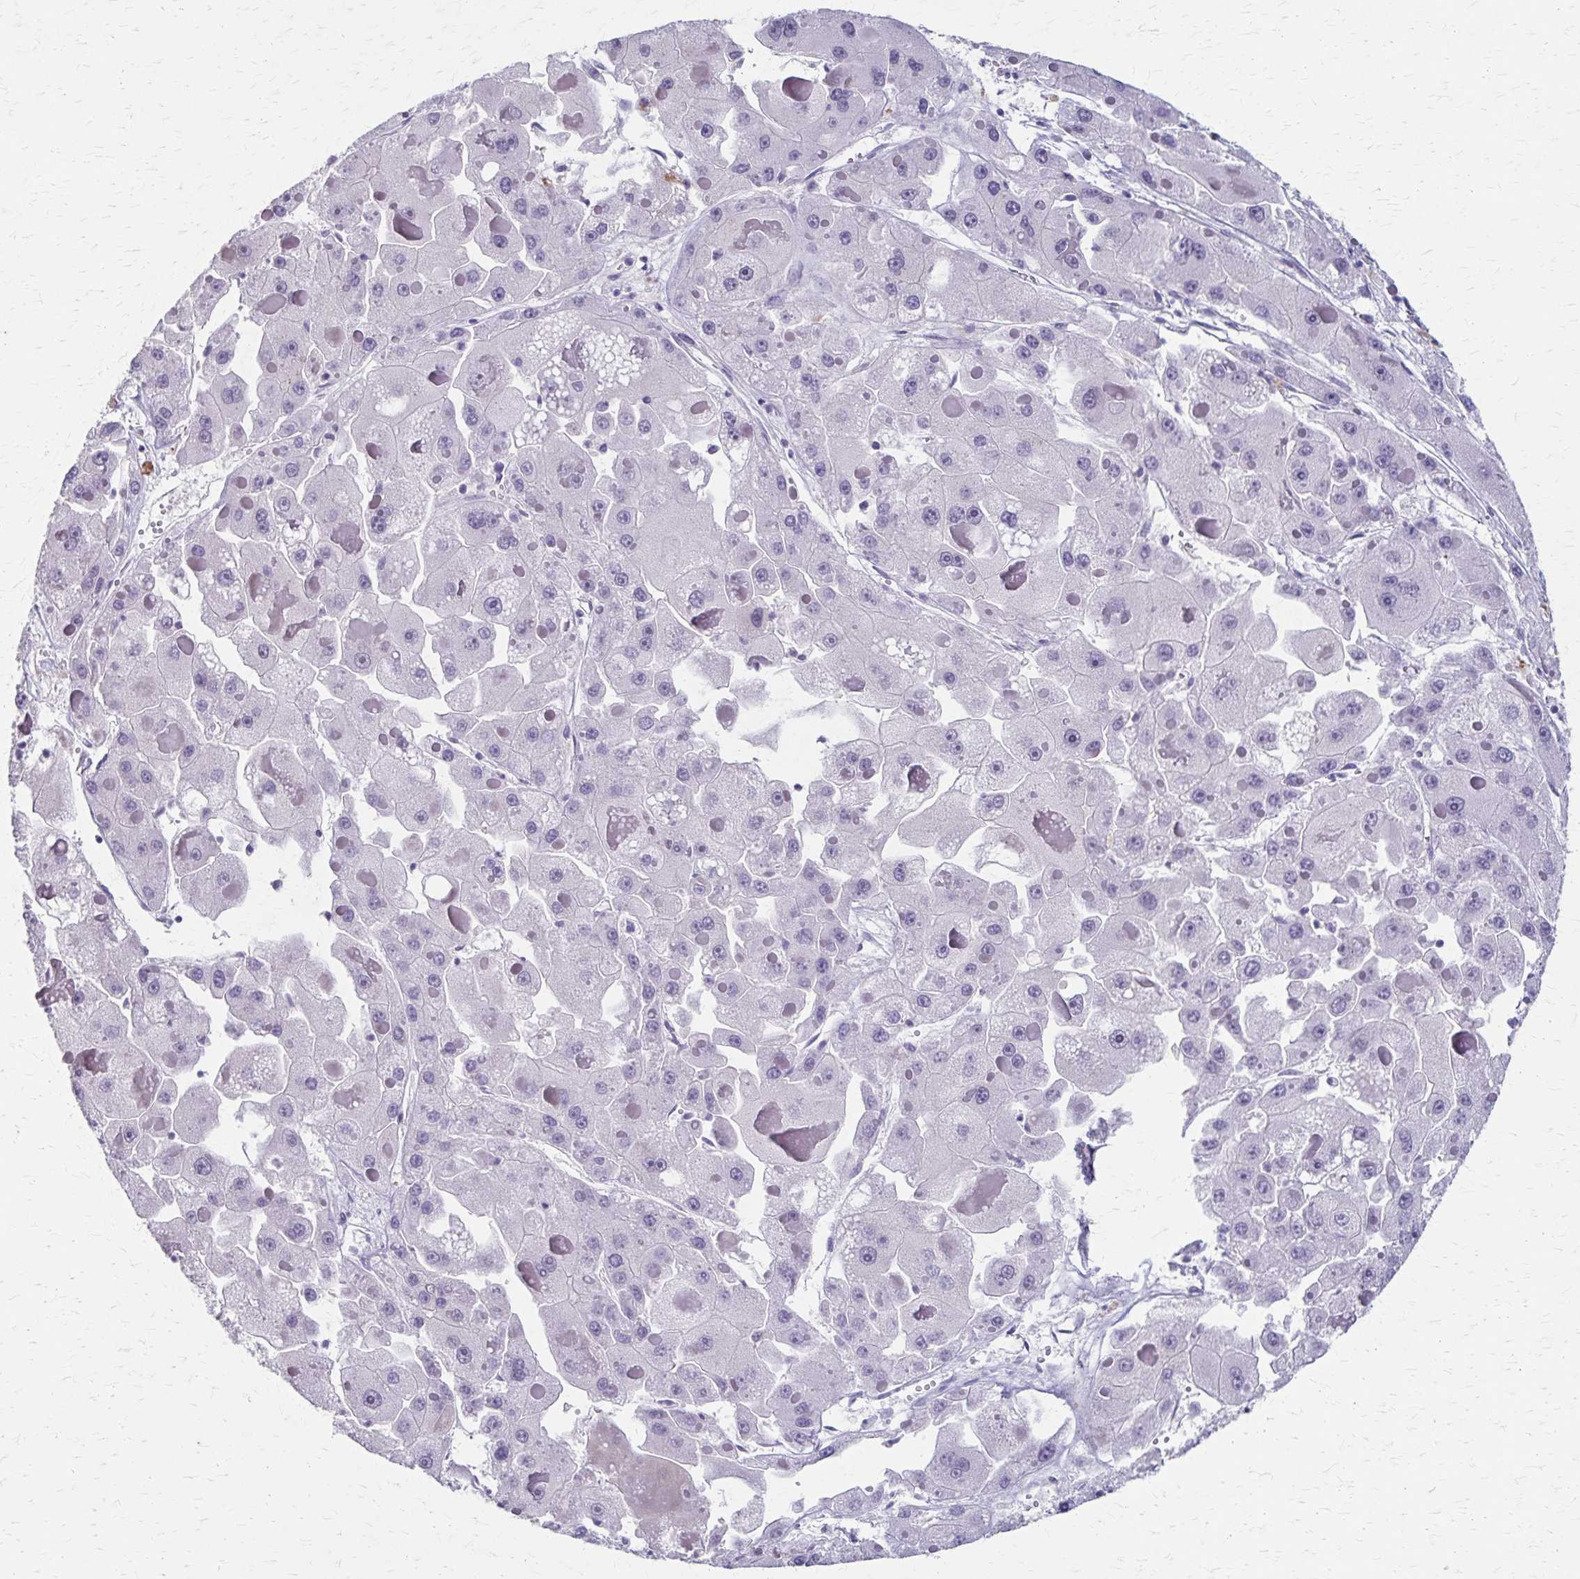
{"staining": {"intensity": "negative", "quantity": "none", "location": "none"}, "tissue": "liver cancer", "cell_type": "Tumor cells", "image_type": "cancer", "snomed": [{"axis": "morphology", "description": "Carcinoma, Hepatocellular, NOS"}, {"axis": "topography", "description": "Liver"}], "caption": "A histopathology image of liver cancer stained for a protein displays no brown staining in tumor cells.", "gene": "RASL10B", "patient": {"sex": "female", "age": 73}}